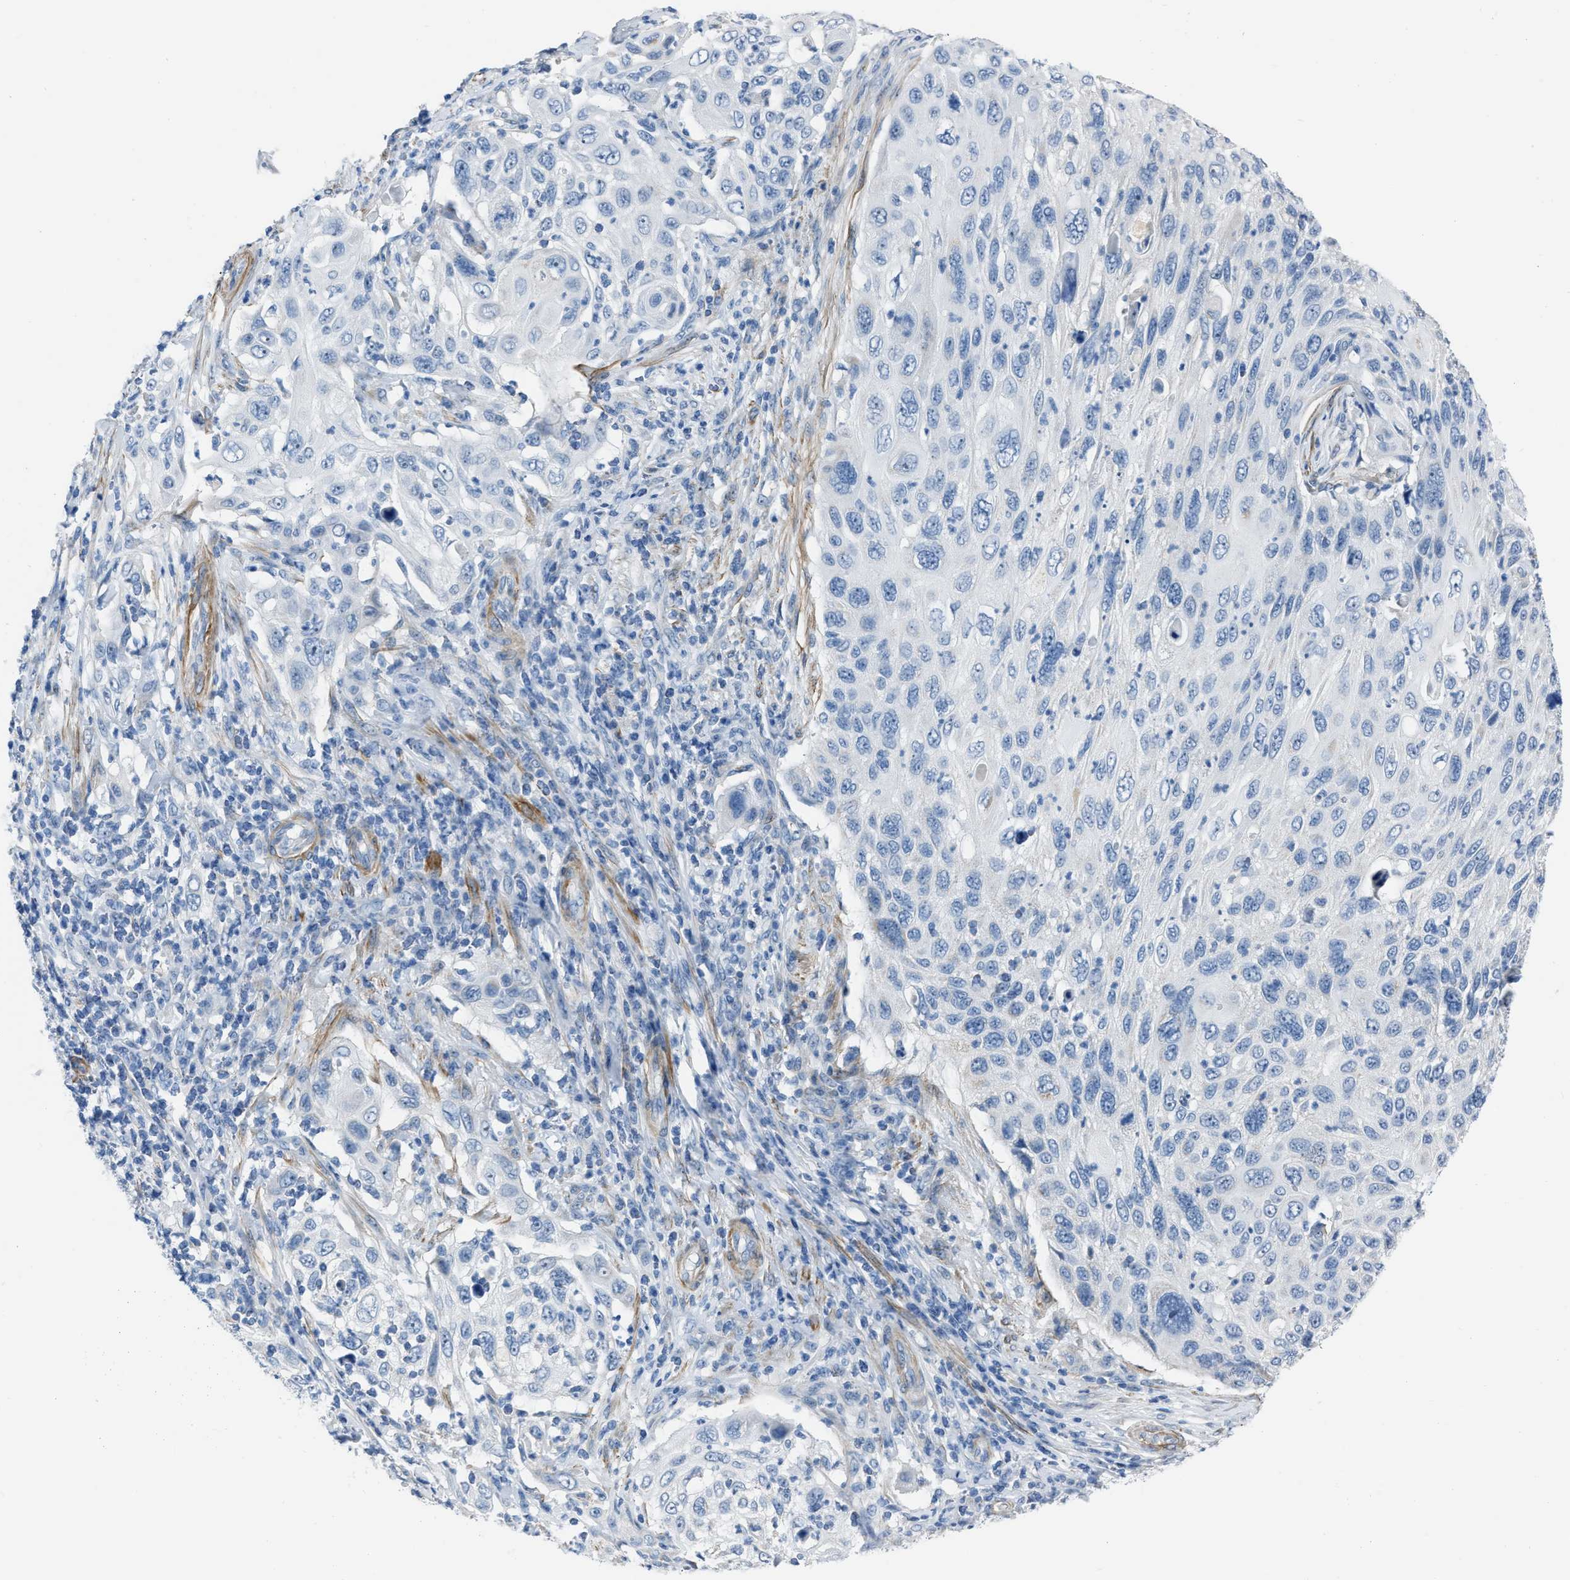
{"staining": {"intensity": "negative", "quantity": "none", "location": "none"}, "tissue": "cervical cancer", "cell_type": "Tumor cells", "image_type": "cancer", "snomed": [{"axis": "morphology", "description": "Squamous cell carcinoma, NOS"}, {"axis": "topography", "description": "Cervix"}], "caption": "An image of human cervical cancer (squamous cell carcinoma) is negative for staining in tumor cells. (DAB (3,3'-diaminobenzidine) immunohistochemistry with hematoxylin counter stain).", "gene": "SPATC1L", "patient": {"sex": "female", "age": 70}}